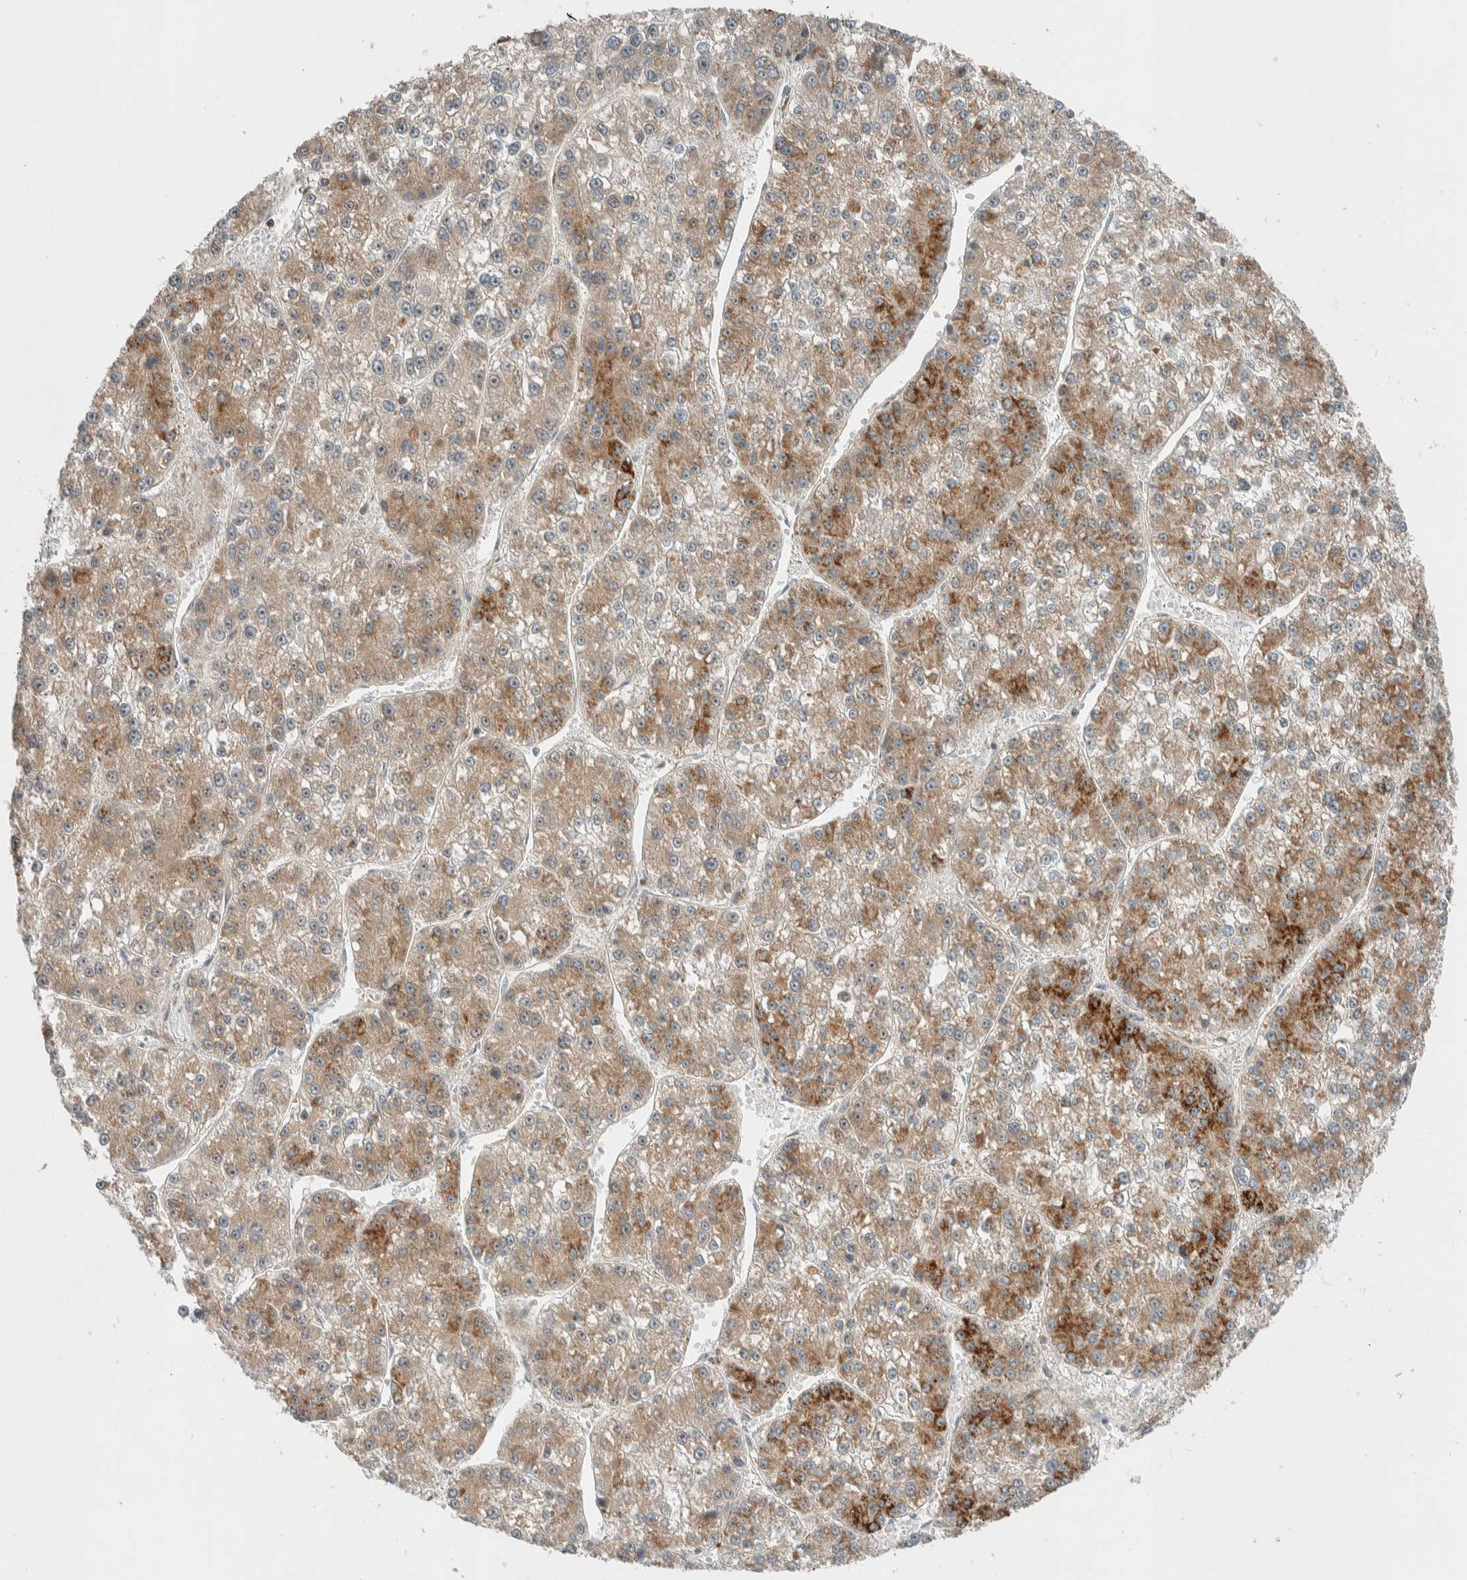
{"staining": {"intensity": "moderate", "quantity": ">75%", "location": "cytoplasmic/membranous"}, "tissue": "liver cancer", "cell_type": "Tumor cells", "image_type": "cancer", "snomed": [{"axis": "morphology", "description": "Carcinoma, Hepatocellular, NOS"}, {"axis": "topography", "description": "Liver"}], "caption": "An immunohistochemistry (IHC) image of neoplastic tissue is shown. Protein staining in brown highlights moderate cytoplasmic/membranous positivity in hepatocellular carcinoma (liver) within tumor cells.", "gene": "SLFN12L", "patient": {"sex": "female", "age": 73}}